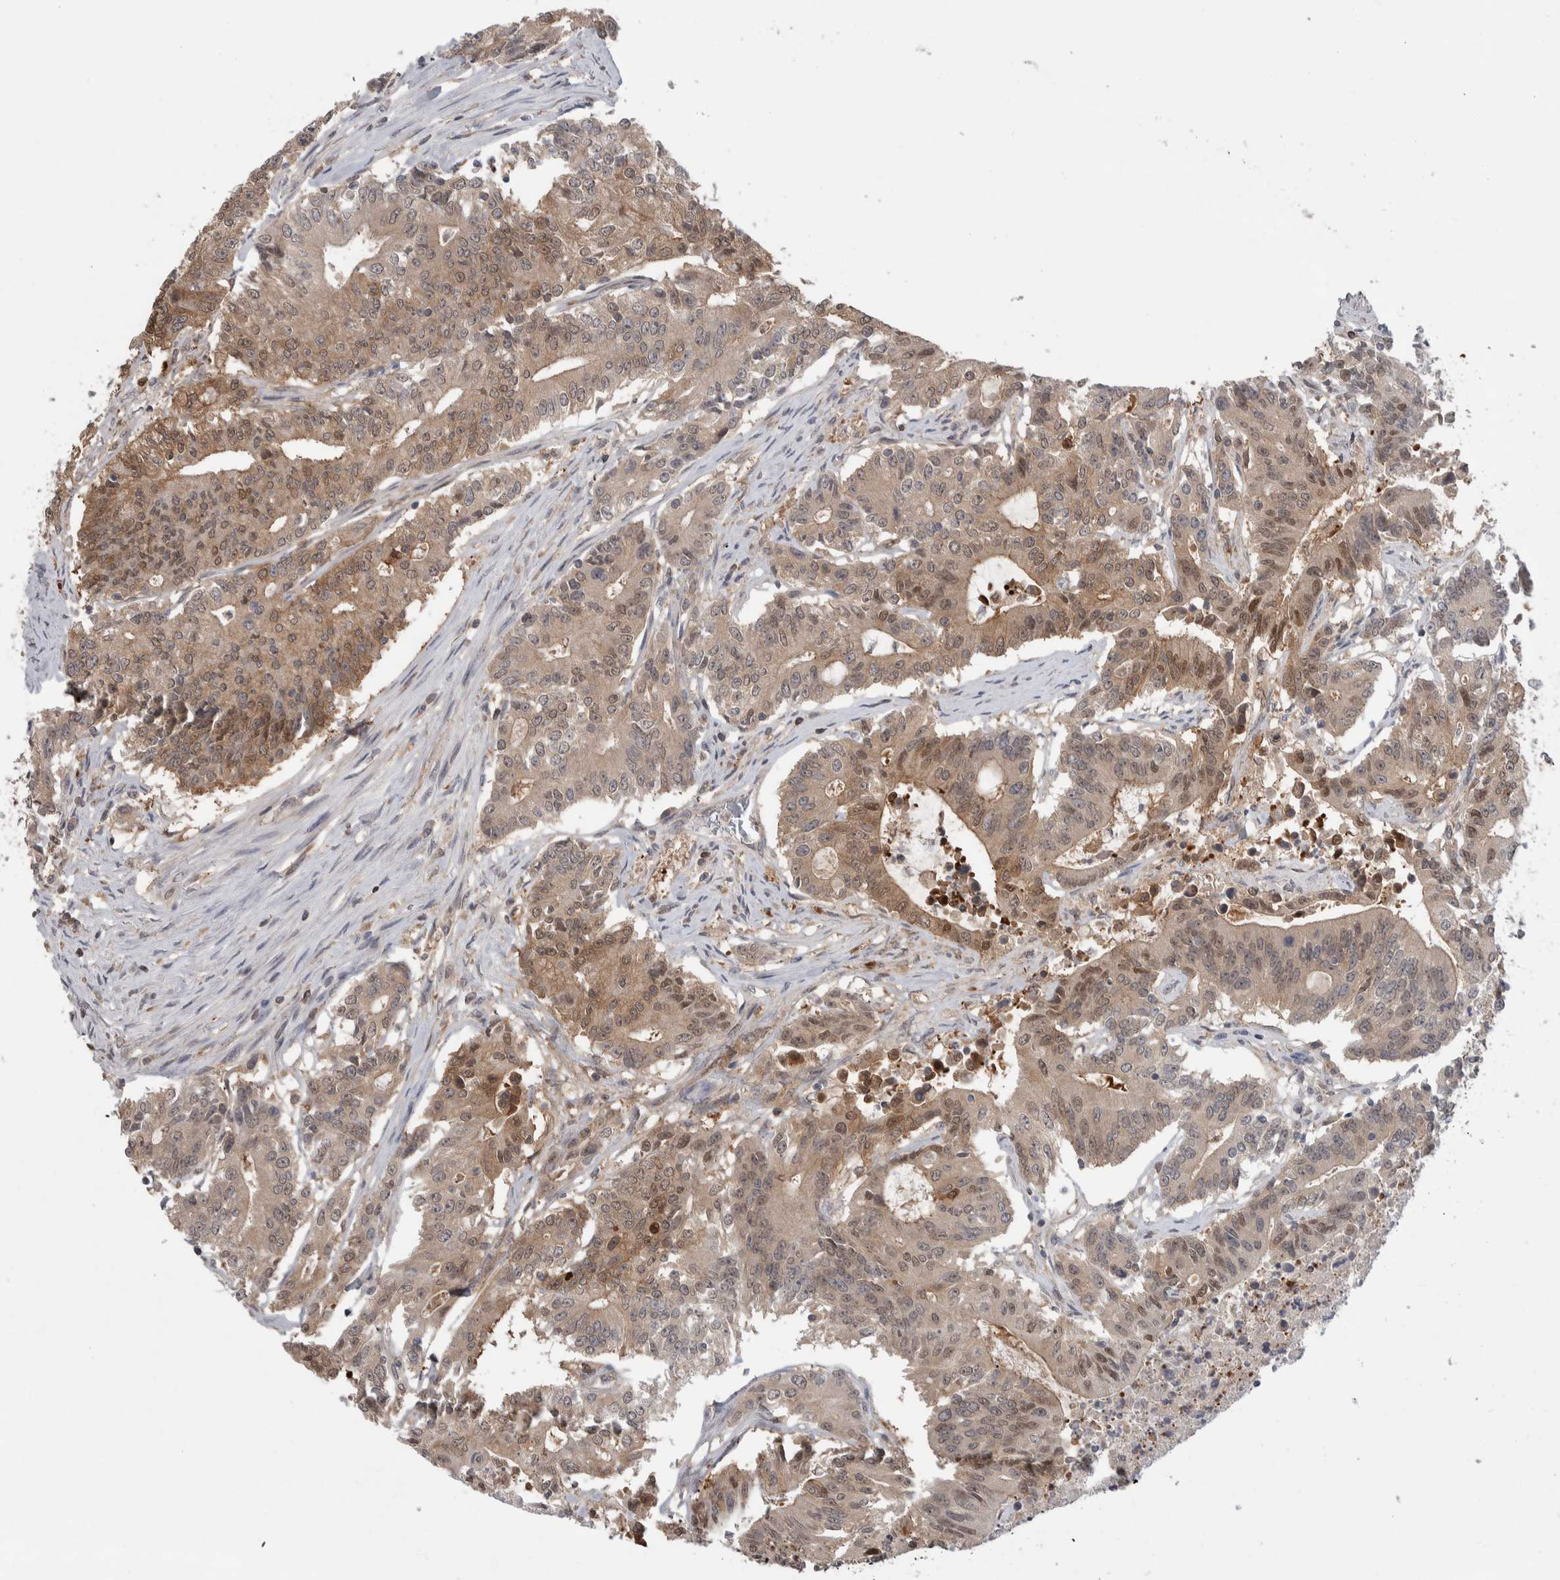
{"staining": {"intensity": "moderate", "quantity": ">75%", "location": "cytoplasmic/membranous,nuclear"}, "tissue": "colorectal cancer", "cell_type": "Tumor cells", "image_type": "cancer", "snomed": [{"axis": "morphology", "description": "Adenocarcinoma, NOS"}, {"axis": "topography", "description": "Colon"}], "caption": "Immunohistochemistry staining of colorectal cancer, which shows medium levels of moderate cytoplasmic/membranous and nuclear staining in about >75% of tumor cells indicating moderate cytoplasmic/membranous and nuclear protein expression. The staining was performed using DAB (brown) for protein detection and nuclei were counterstained in hematoxylin (blue).", "gene": "HTATIP2", "patient": {"sex": "female", "age": 77}}